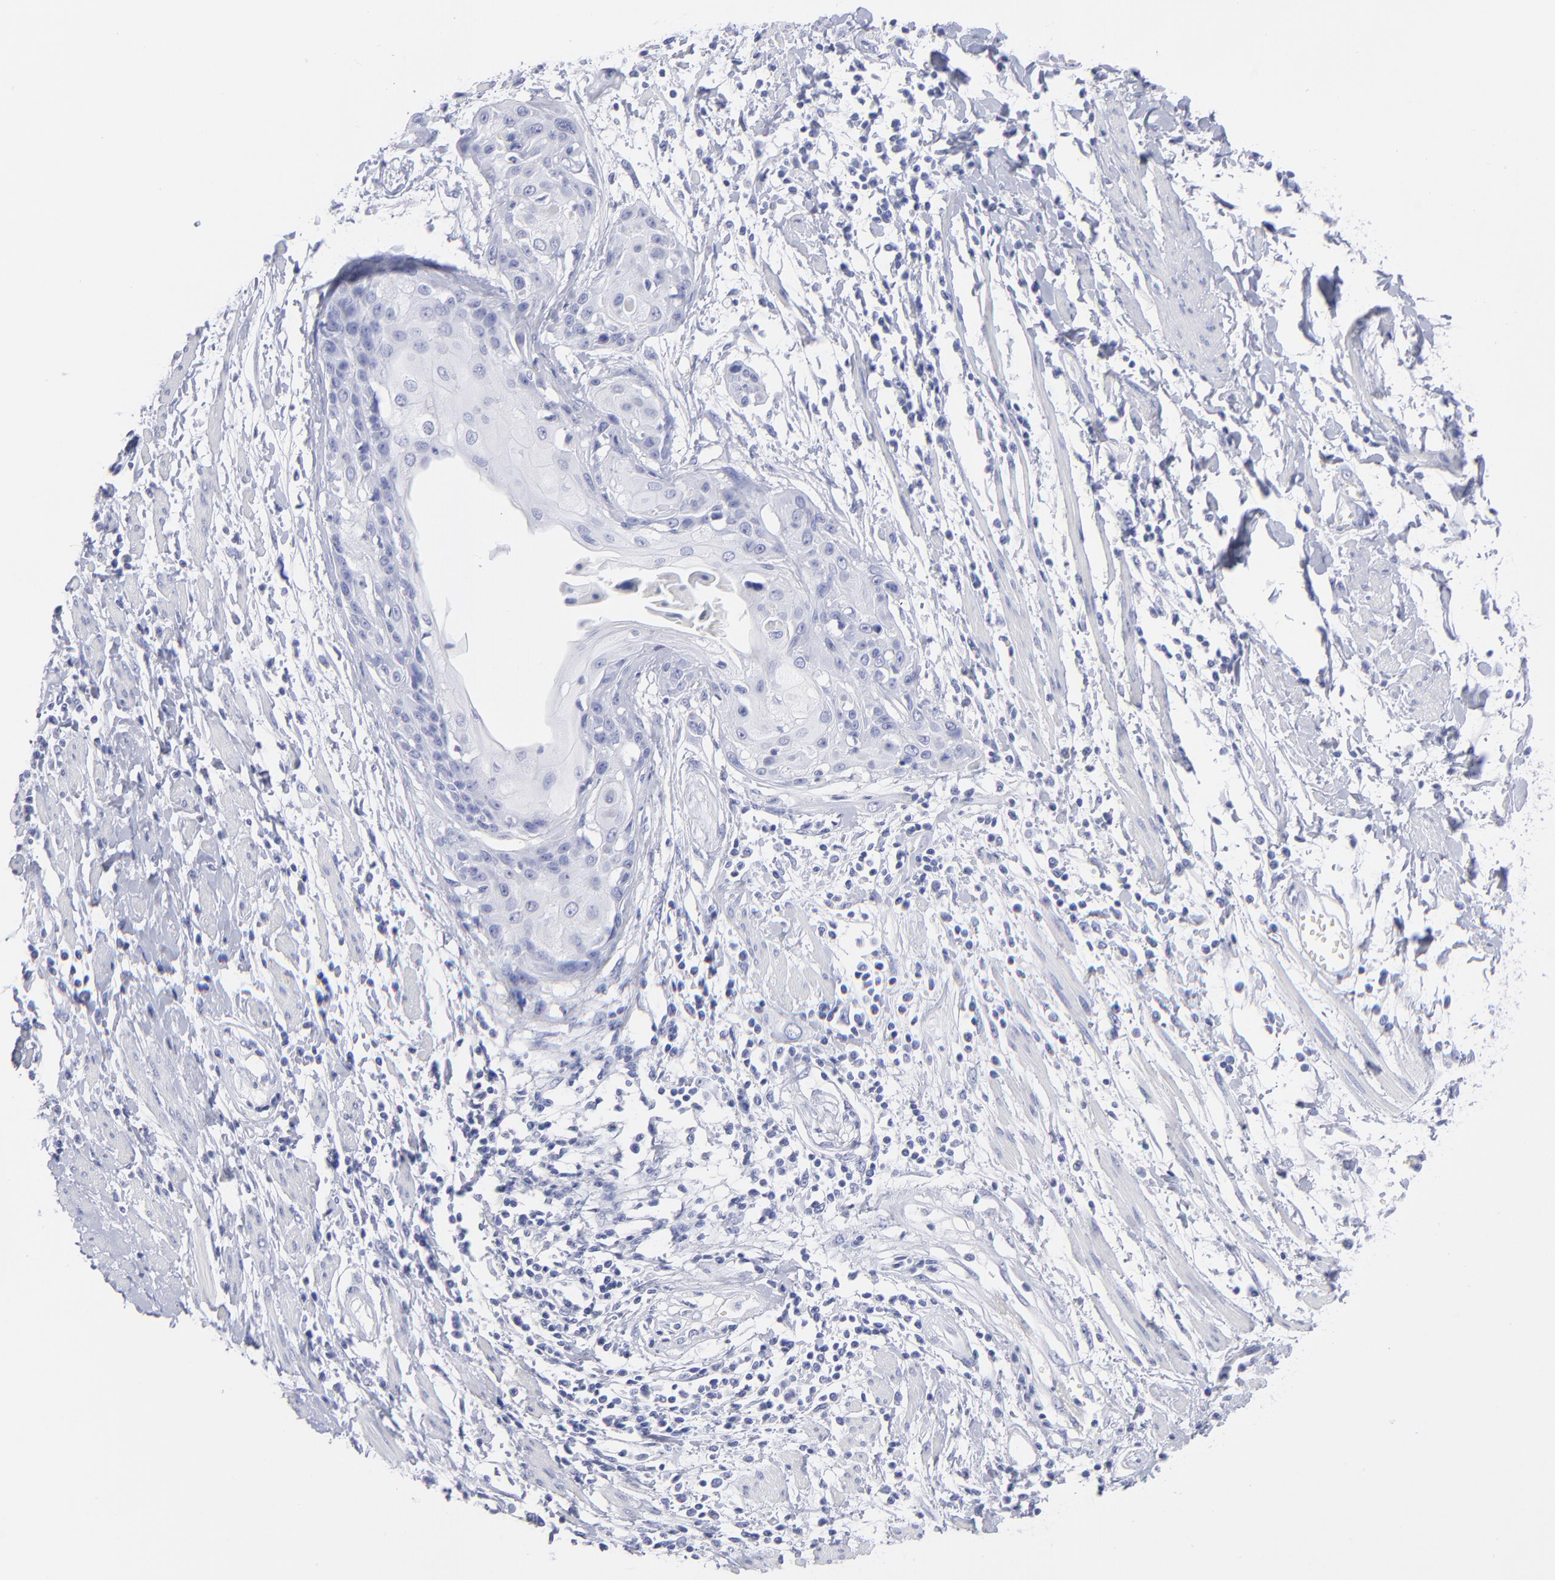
{"staining": {"intensity": "negative", "quantity": "none", "location": "none"}, "tissue": "cervical cancer", "cell_type": "Tumor cells", "image_type": "cancer", "snomed": [{"axis": "morphology", "description": "Squamous cell carcinoma, NOS"}, {"axis": "topography", "description": "Cervix"}], "caption": "This is an immunohistochemistry photomicrograph of cervical cancer. There is no expression in tumor cells.", "gene": "F13B", "patient": {"sex": "female", "age": 57}}